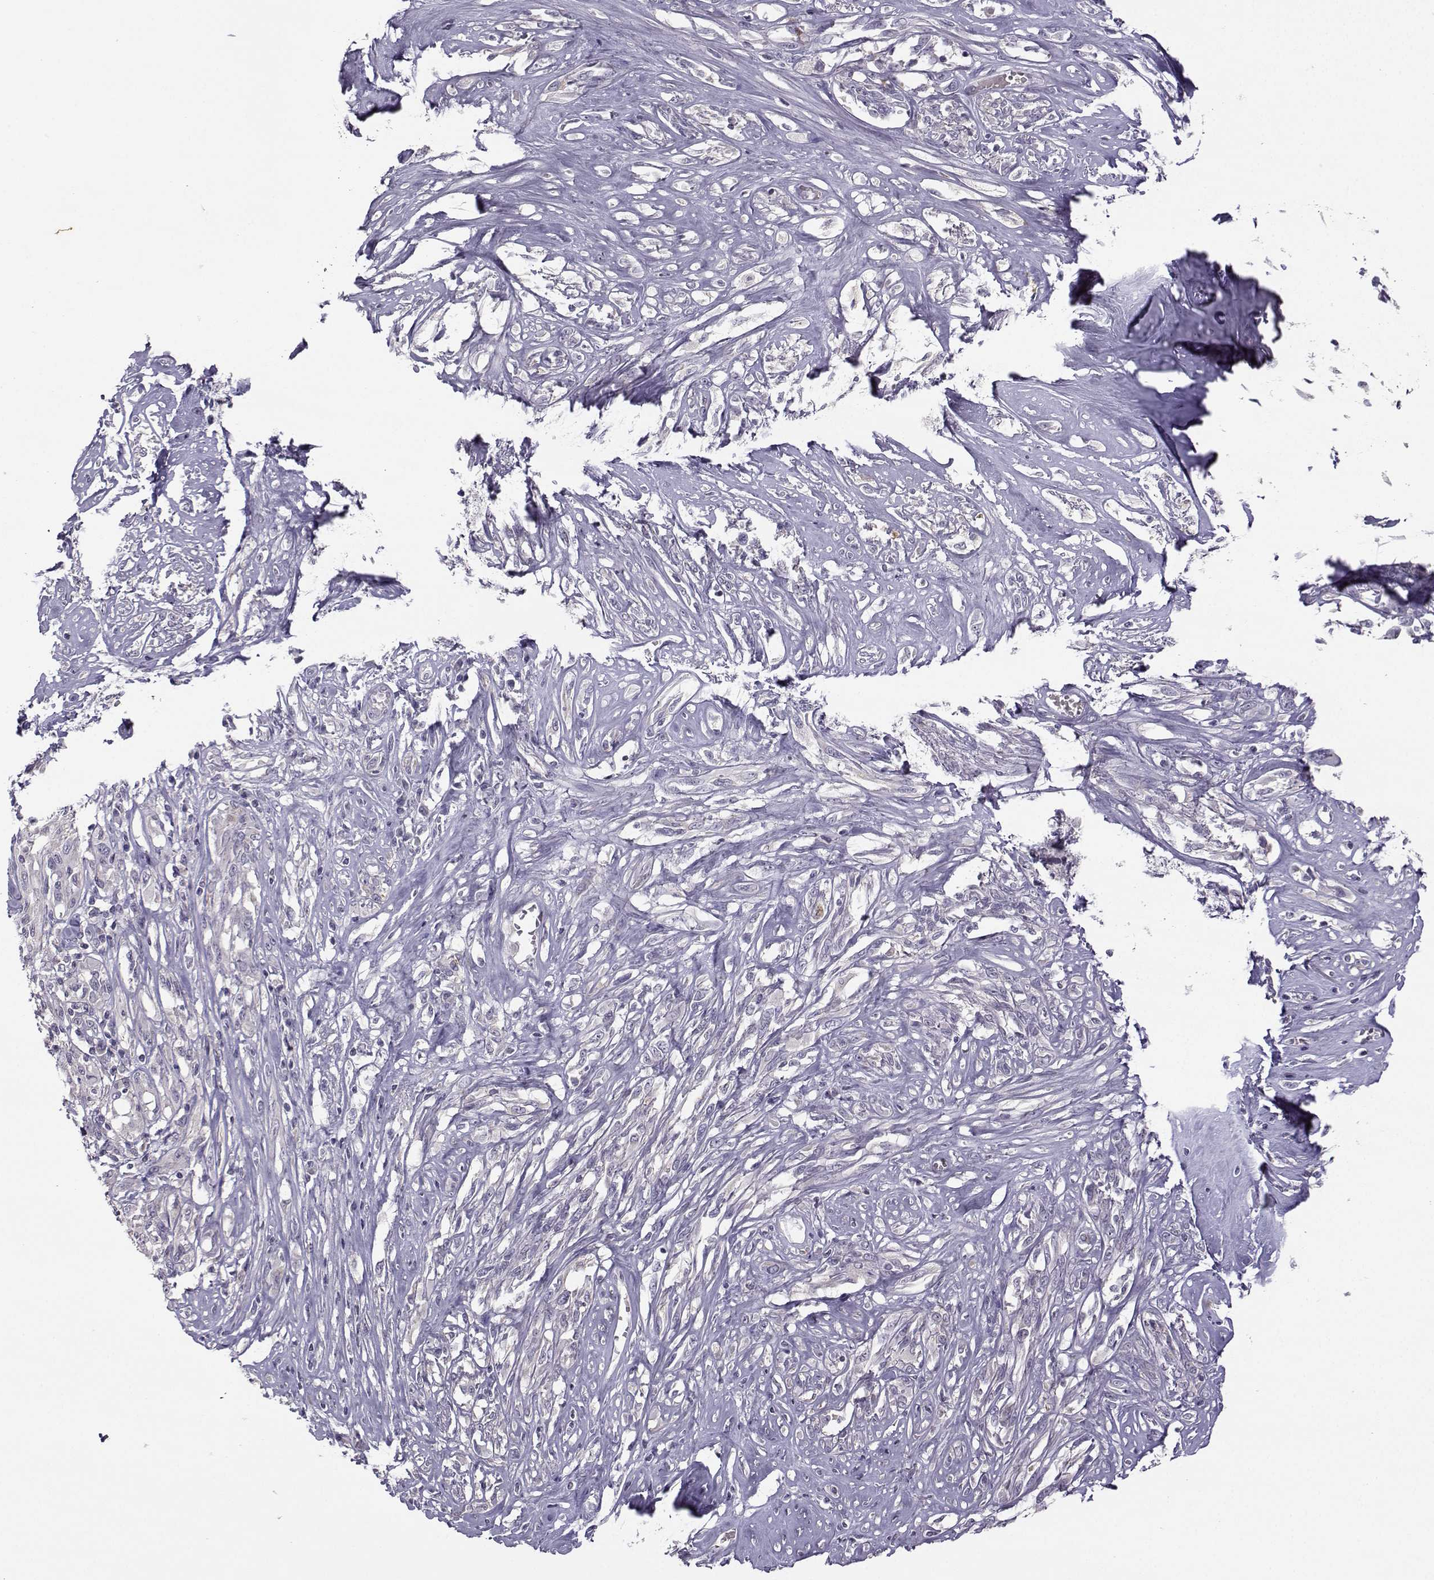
{"staining": {"intensity": "negative", "quantity": "none", "location": "none"}, "tissue": "melanoma", "cell_type": "Tumor cells", "image_type": "cancer", "snomed": [{"axis": "morphology", "description": "Malignant melanoma, NOS"}, {"axis": "topography", "description": "Skin"}], "caption": "Immunohistochemical staining of human malignant melanoma demonstrates no significant positivity in tumor cells.", "gene": "FCAMR", "patient": {"sex": "female", "age": 91}}